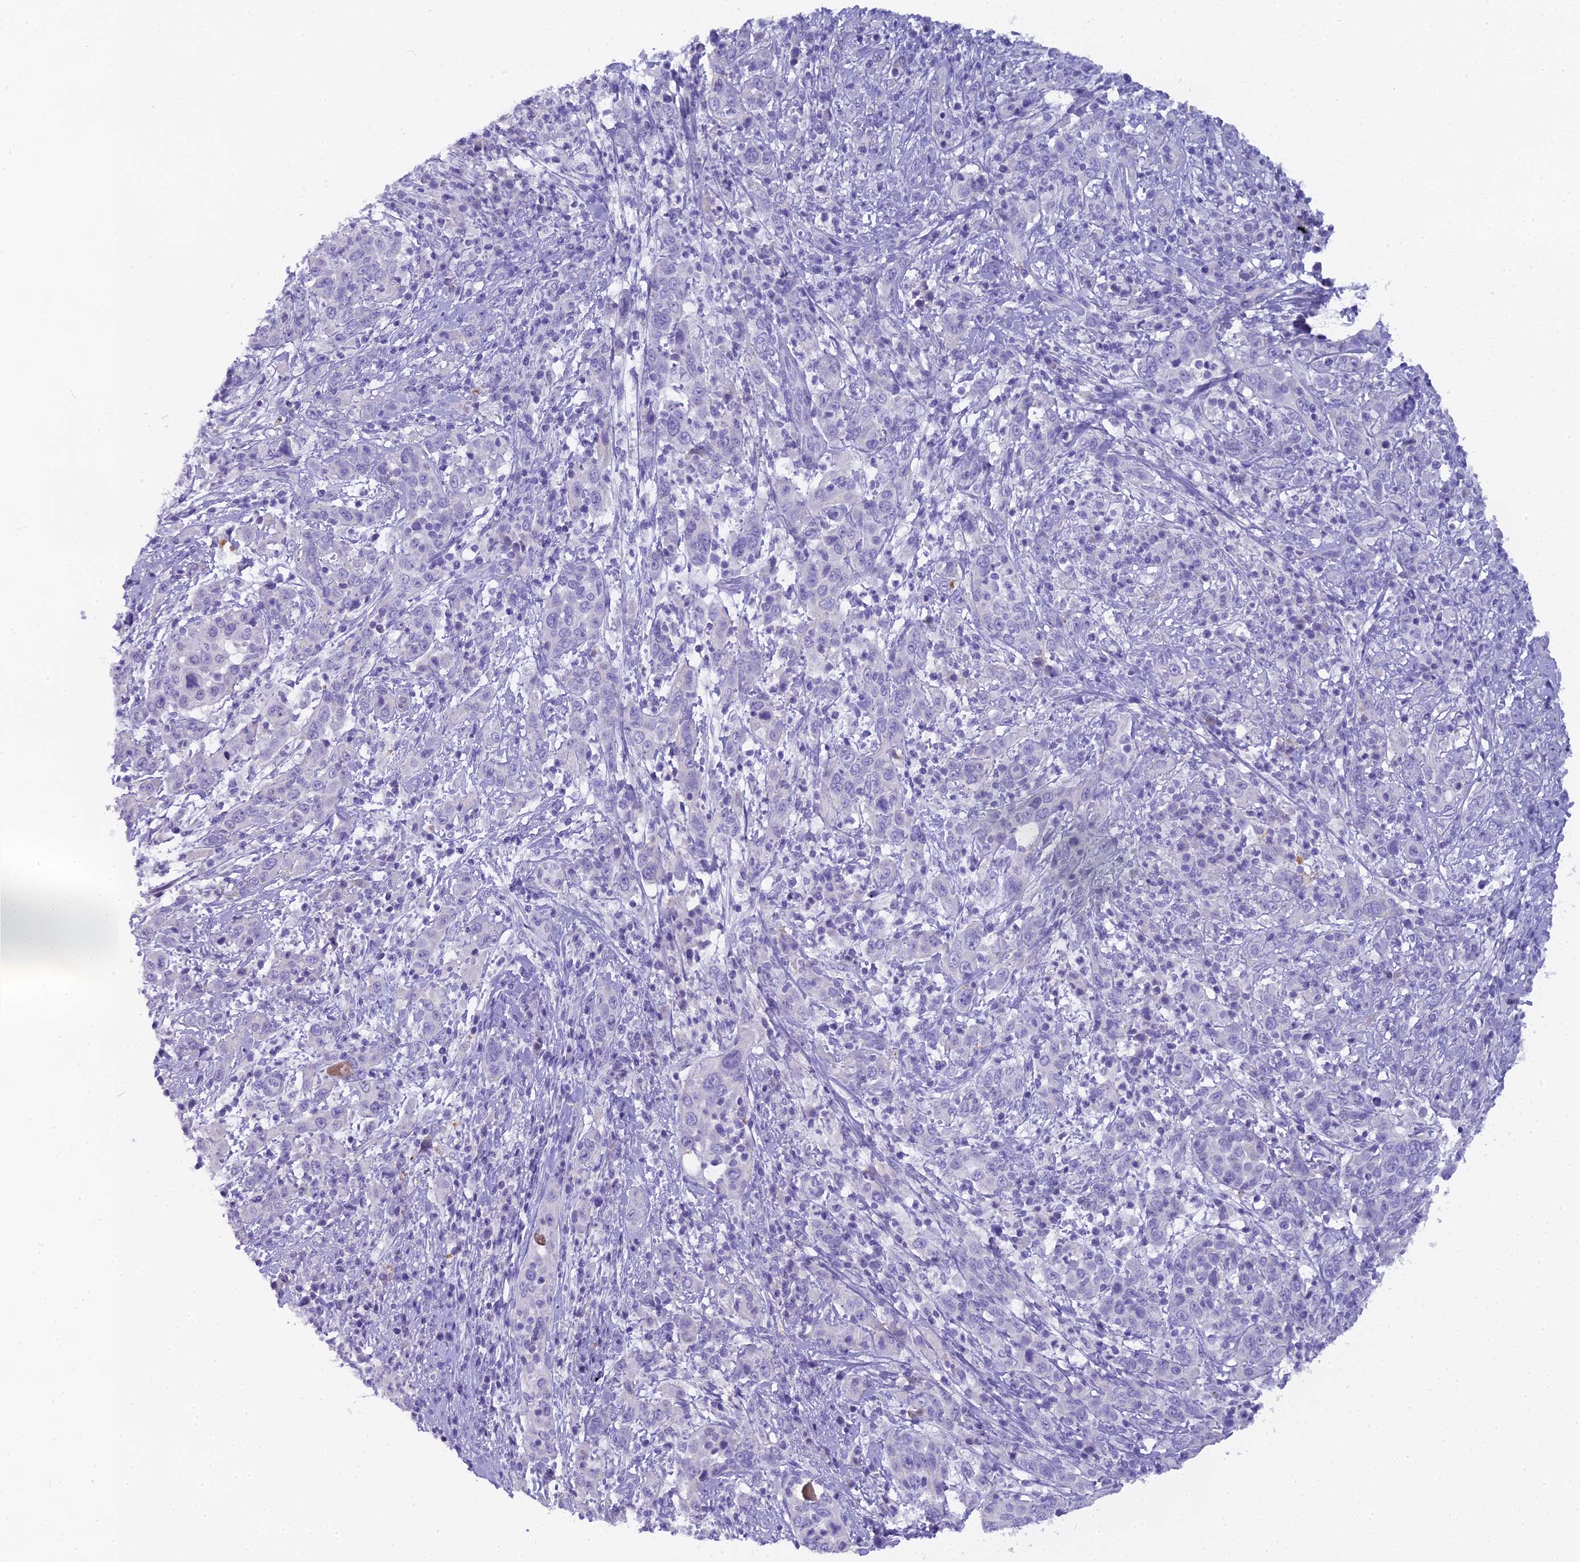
{"staining": {"intensity": "negative", "quantity": "none", "location": "none"}, "tissue": "cervical cancer", "cell_type": "Tumor cells", "image_type": "cancer", "snomed": [{"axis": "morphology", "description": "Squamous cell carcinoma, NOS"}, {"axis": "topography", "description": "Cervix"}], "caption": "The histopathology image reveals no staining of tumor cells in squamous cell carcinoma (cervical). (DAB immunohistochemistry (IHC), high magnification).", "gene": "UNC80", "patient": {"sex": "female", "age": 46}}